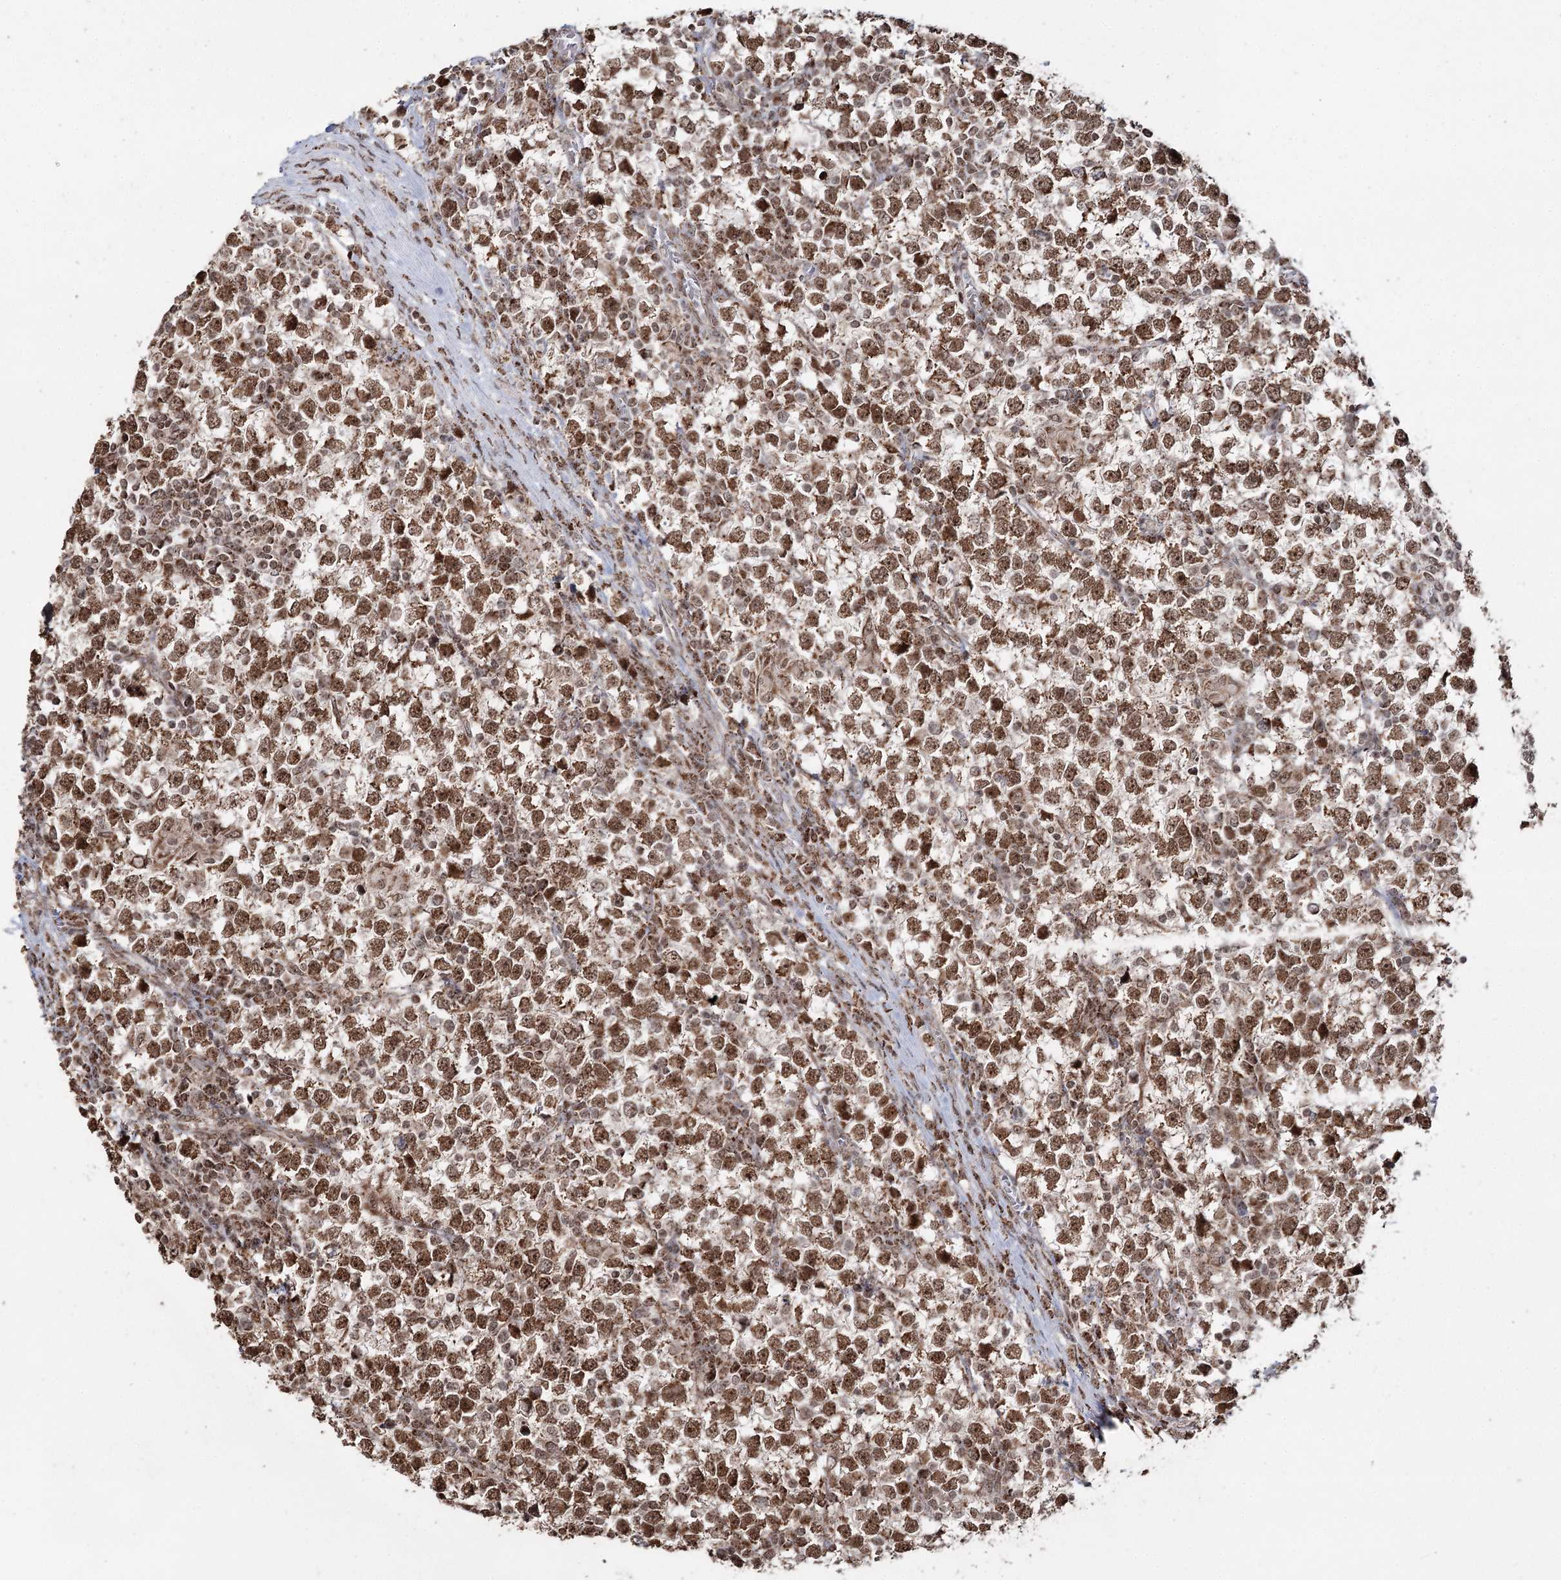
{"staining": {"intensity": "moderate", "quantity": ">75%", "location": "nuclear"}, "tissue": "testis cancer", "cell_type": "Tumor cells", "image_type": "cancer", "snomed": [{"axis": "morphology", "description": "Seminoma, NOS"}, {"axis": "topography", "description": "Testis"}], "caption": "IHC (DAB (3,3'-diaminobenzidine)) staining of human seminoma (testis) demonstrates moderate nuclear protein positivity in approximately >75% of tumor cells.", "gene": "PDHX", "patient": {"sex": "male", "age": 65}}